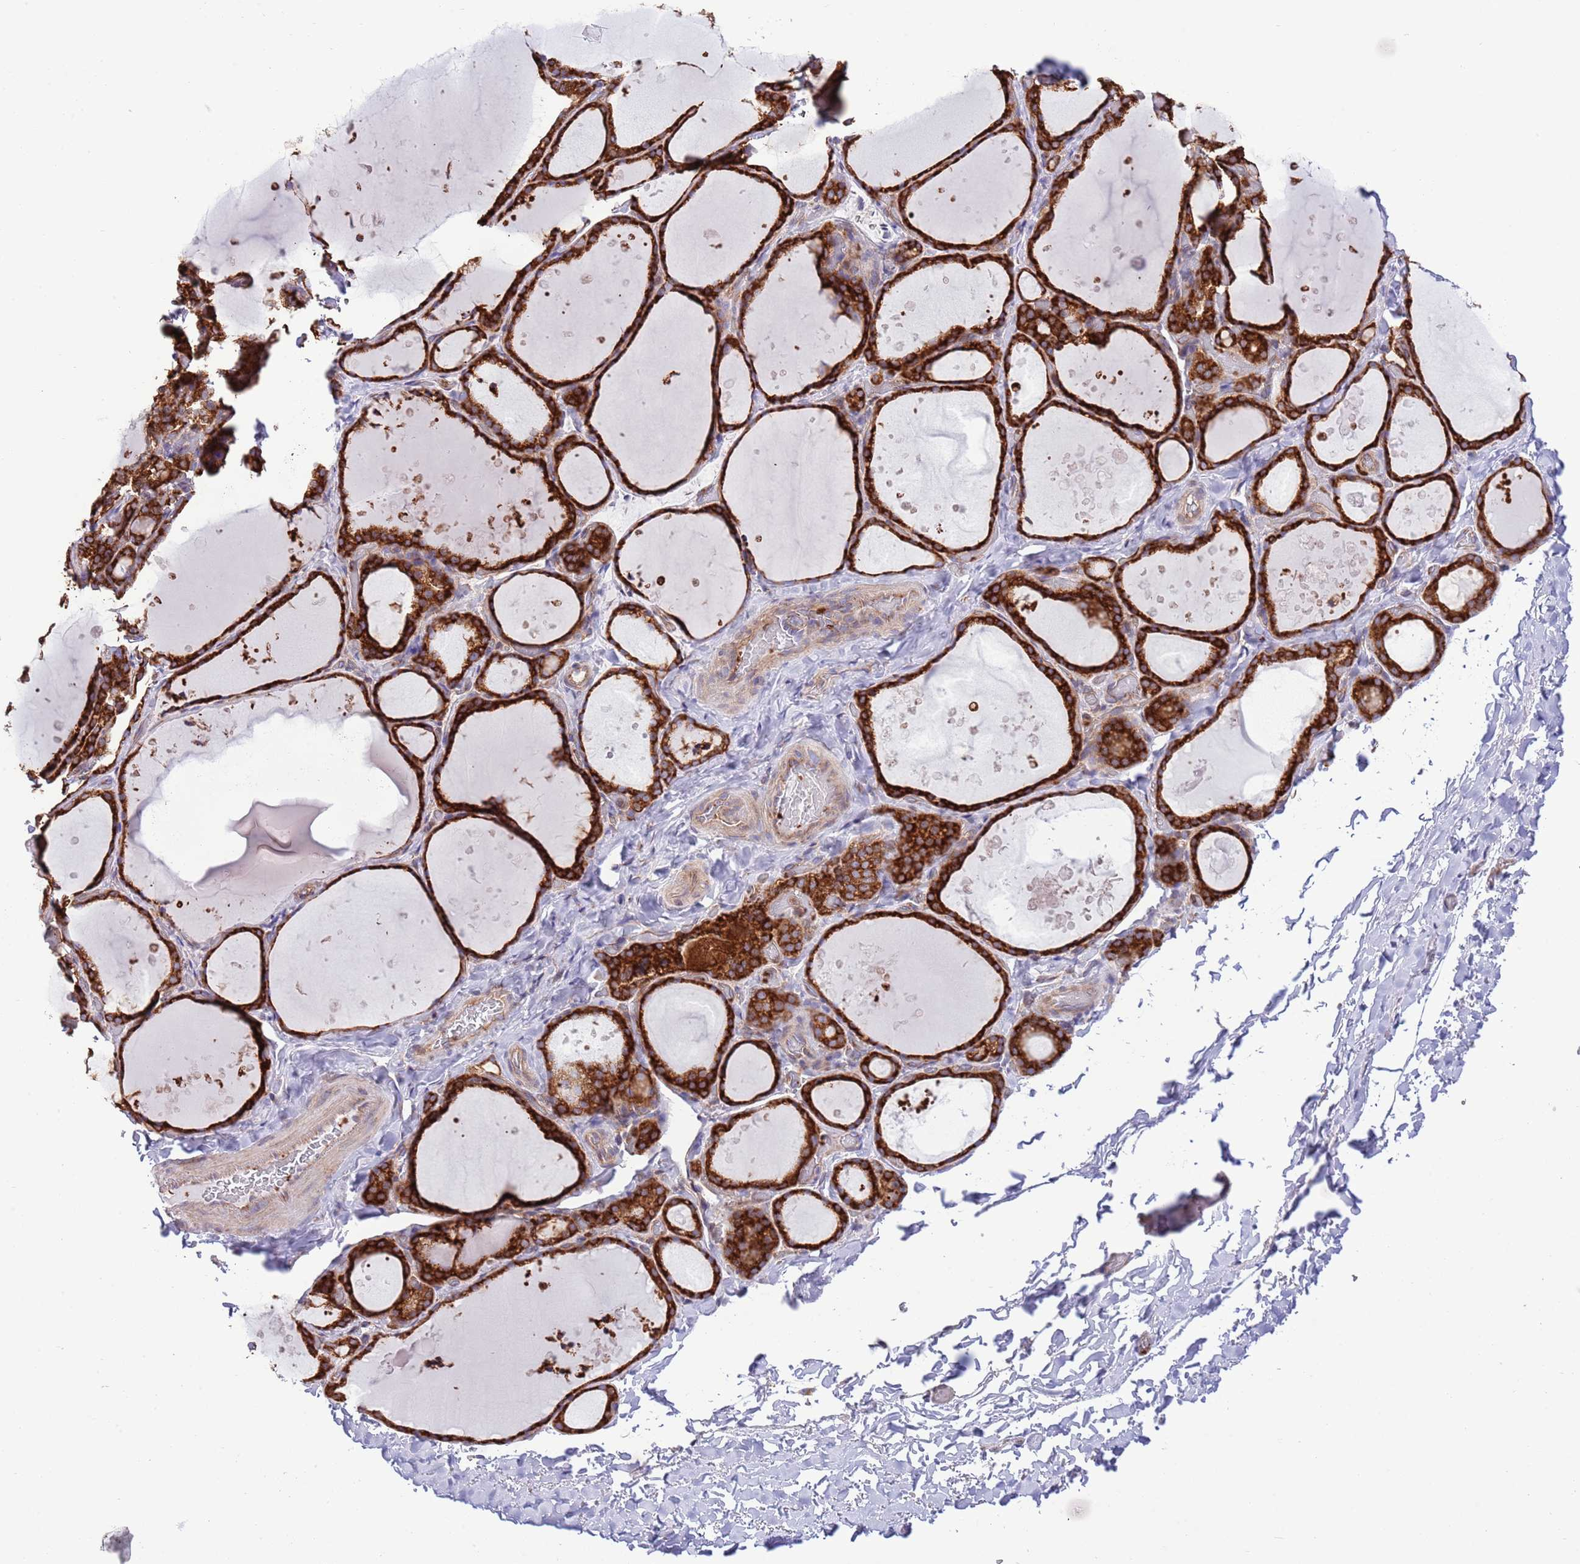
{"staining": {"intensity": "strong", "quantity": ">75%", "location": "cytoplasmic/membranous"}, "tissue": "thyroid gland", "cell_type": "Glandular cells", "image_type": "normal", "snomed": [{"axis": "morphology", "description": "Normal tissue, NOS"}, {"axis": "topography", "description": "Thyroid gland"}], "caption": "Brown immunohistochemical staining in normal thyroid gland displays strong cytoplasmic/membranous positivity in approximately >75% of glandular cells. (DAB (3,3'-diaminobenzidine) IHC, brown staining for protein, blue staining for nuclei).", "gene": "DAND5", "patient": {"sex": "female", "age": 44}}